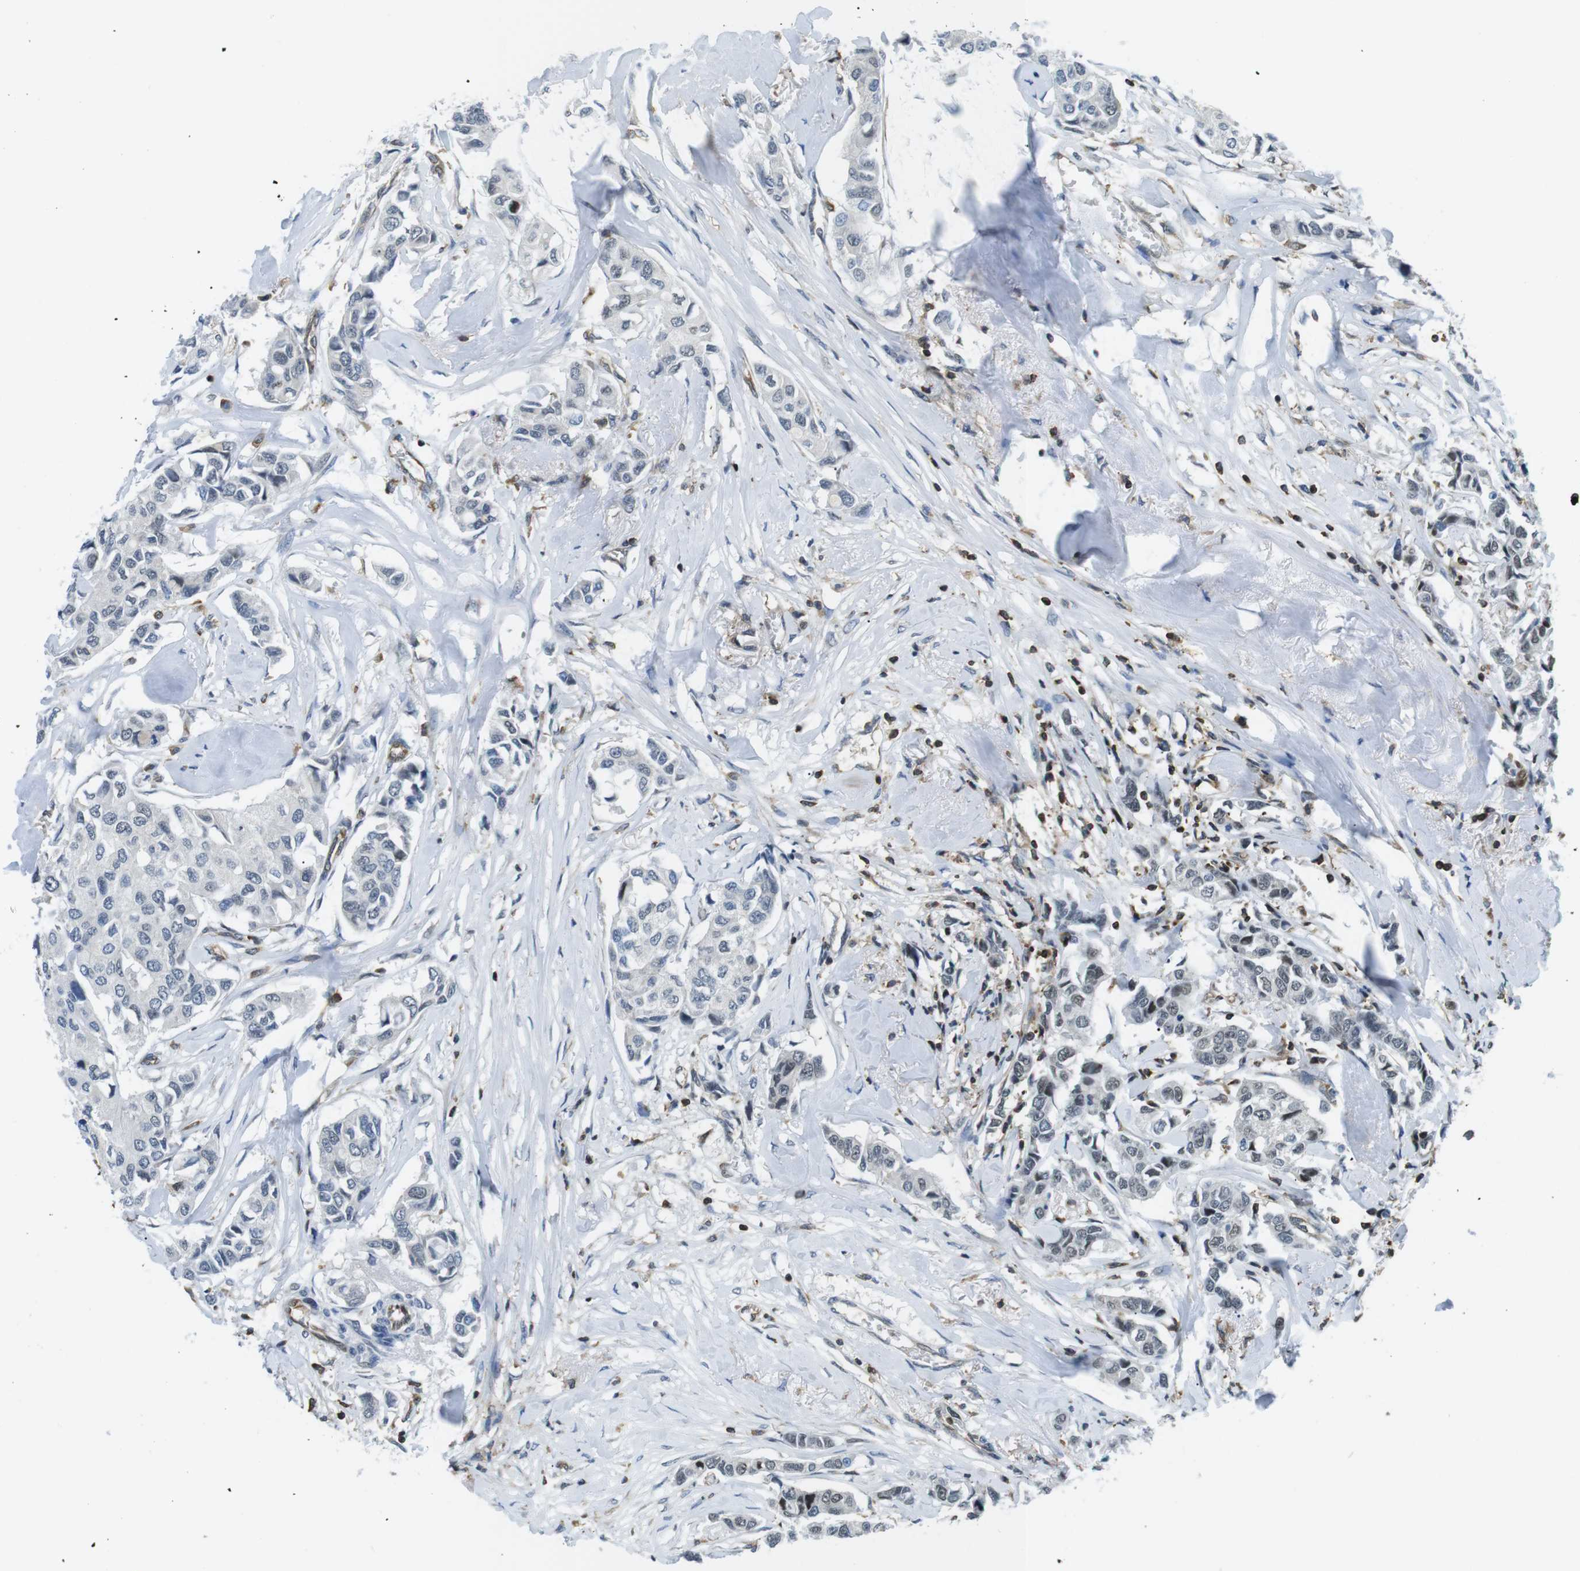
{"staining": {"intensity": "weak", "quantity": "<25%", "location": "nuclear"}, "tissue": "breast cancer", "cell_type": "Tumor cells", "image_type": "cancer", "snomed": [{"axis": "morphology", "description": "Duct carcinoma"}, {"axis": "topography", "description": "Breast"}], "caption": "This is an immunohistochemistry (IHC) image of human breast cancer. There is no staining in tumor cells.", "gene": "STK10", "patient": {"sex": "female", "age": 80}}